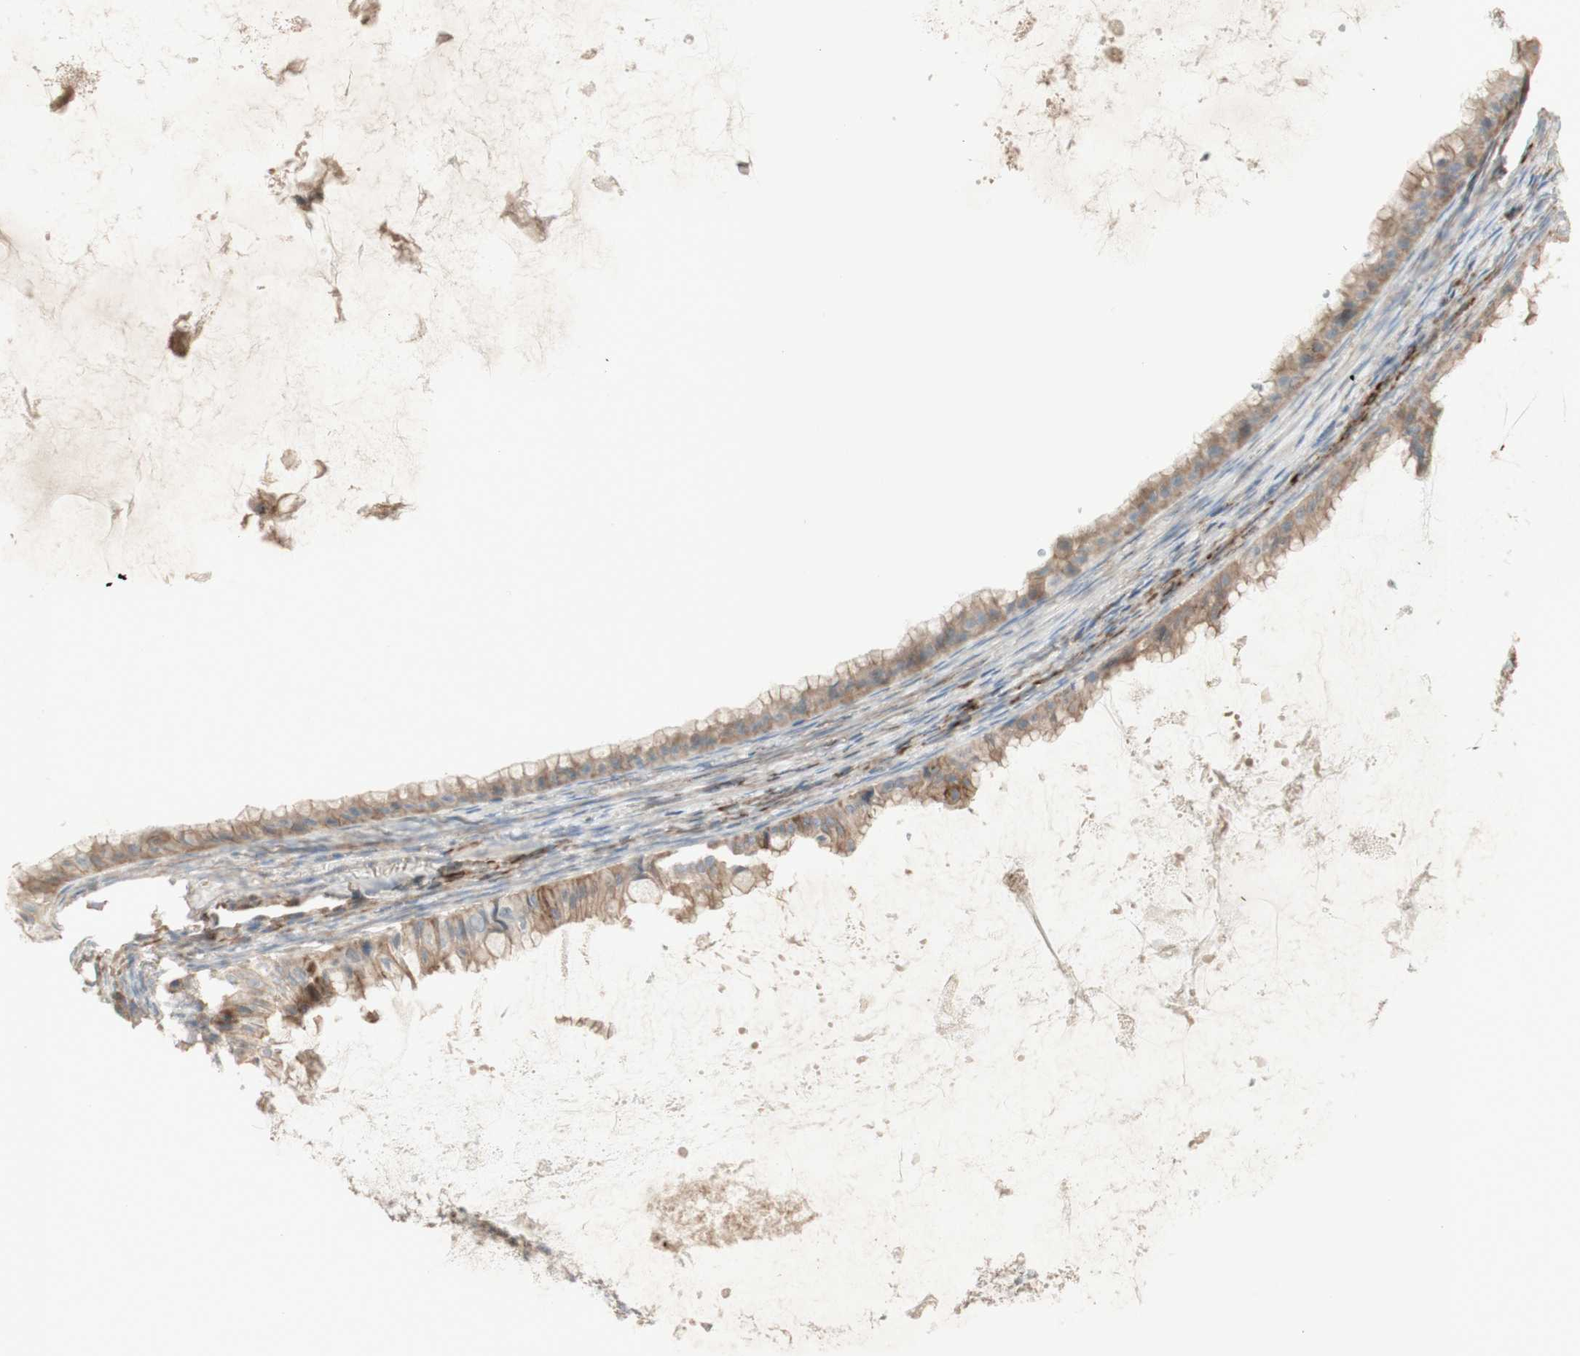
{"staining": {"intensity": "moderate", "quantity": ">75%", "location": "cytoplasmic/membranous"}, "tissue": "ovarian cancer", "cell_type": "Tumor cells", "image_type": "cancer", "snomed": [{"axis": "morphology", "description": "Cystadenocarcinoma, mucinous, NOS"}, {"axis": "topography", "description": "Ovary"}], "caption": "About >75% of tumor cells in human ovarian cancer (mucinous cystadenocarcinoma) show moderate cytoplasmic/membranous protein positivity as visualized by brown immunohistochemical staining.", "gene": "PTGER4", "patient": {"sex": "female", "age": 61}}